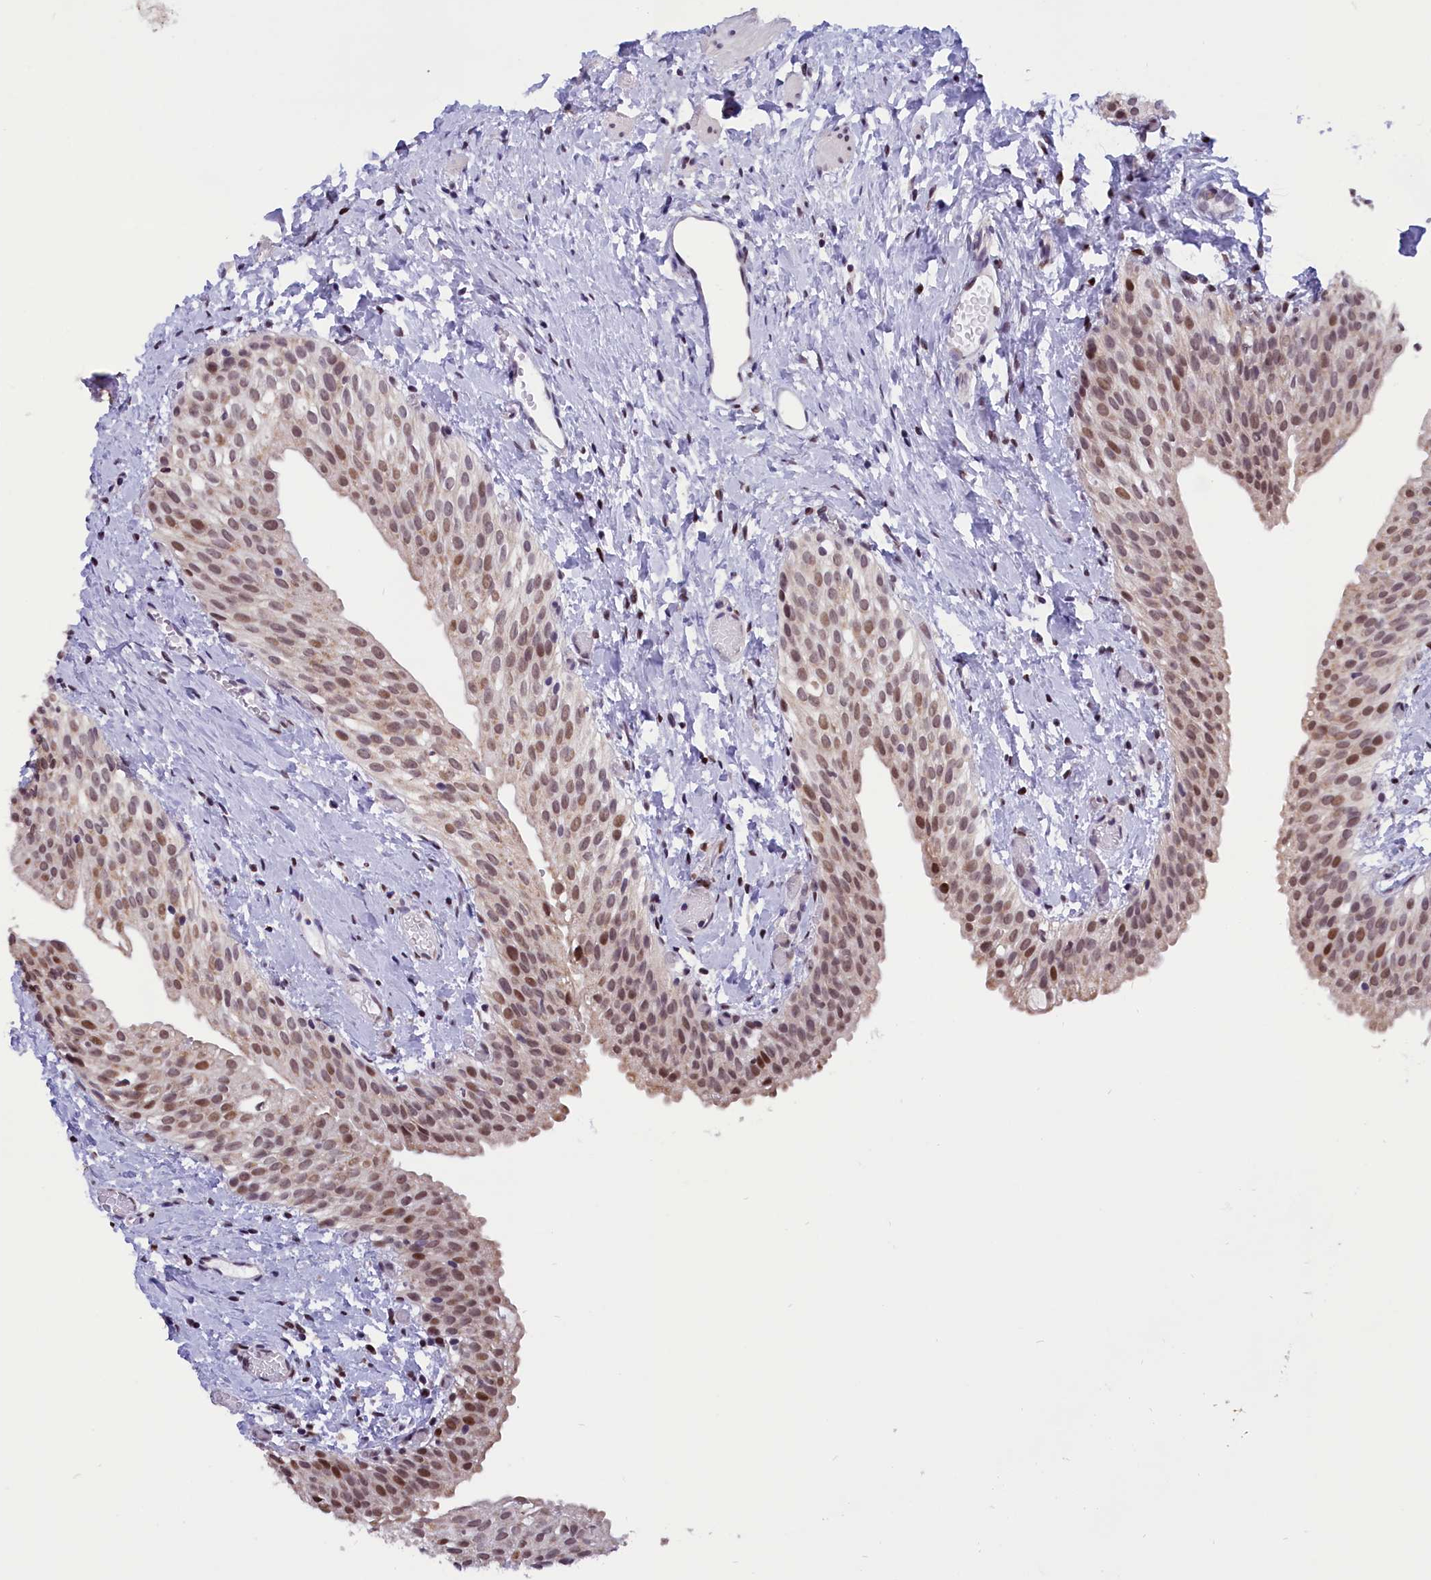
{"staining": {"intensity": "moderate", "quantity": ">75%", "location": "nuclear"}, "tissue": "urinary bladder", "cell_type": "Urothelial cells", "image_type": "normal", "snomed": [{"axis": "morphology", "description": "Normal tissue, NOS"}, {"axis": "topography", "description": "Urinary bladder"}], "caption": "Protein expression by IHC exhibits moderate nuclear expression in about >75% of urothelial cells in unremarkable urinary bladder.", "gene": "CDYL2", "patient": {"sex": "male", "age": 1}}